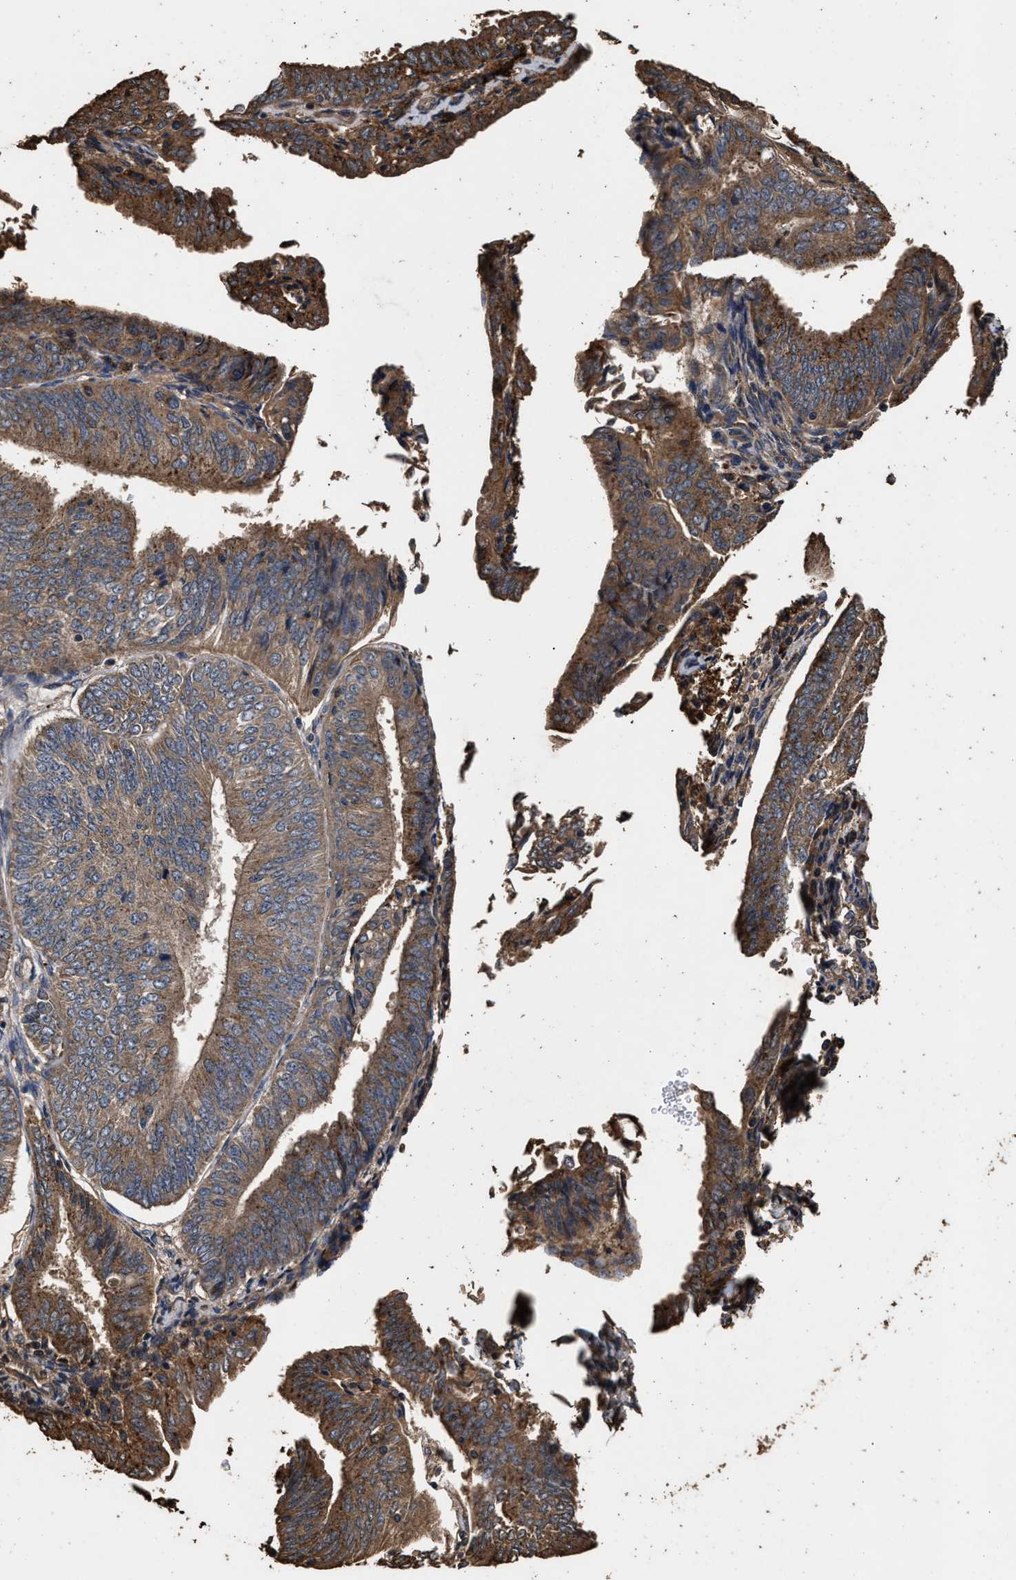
{"staining": {"intensity": "moderate", "quantity": ">75%", "location": "cytoplasmic/membranous"}, "tissue": "endometrial cancer", "cell_type": "Tumor cells", "image_type": "cancer", "snomed": [{"axis": "morphology", "description": "Adenocarcinoma, NOS"}, {"axis": "topography", "description": "Endometrium"}], "caption": "Protein expression analysis of human adenocarcinoma (endometrial) reveals moderate cytoplasmic/membranous staining in approximately >75% of tumor cells.", "gene": "KYAT1", "patient": {"sex": "female", "age": 58}}